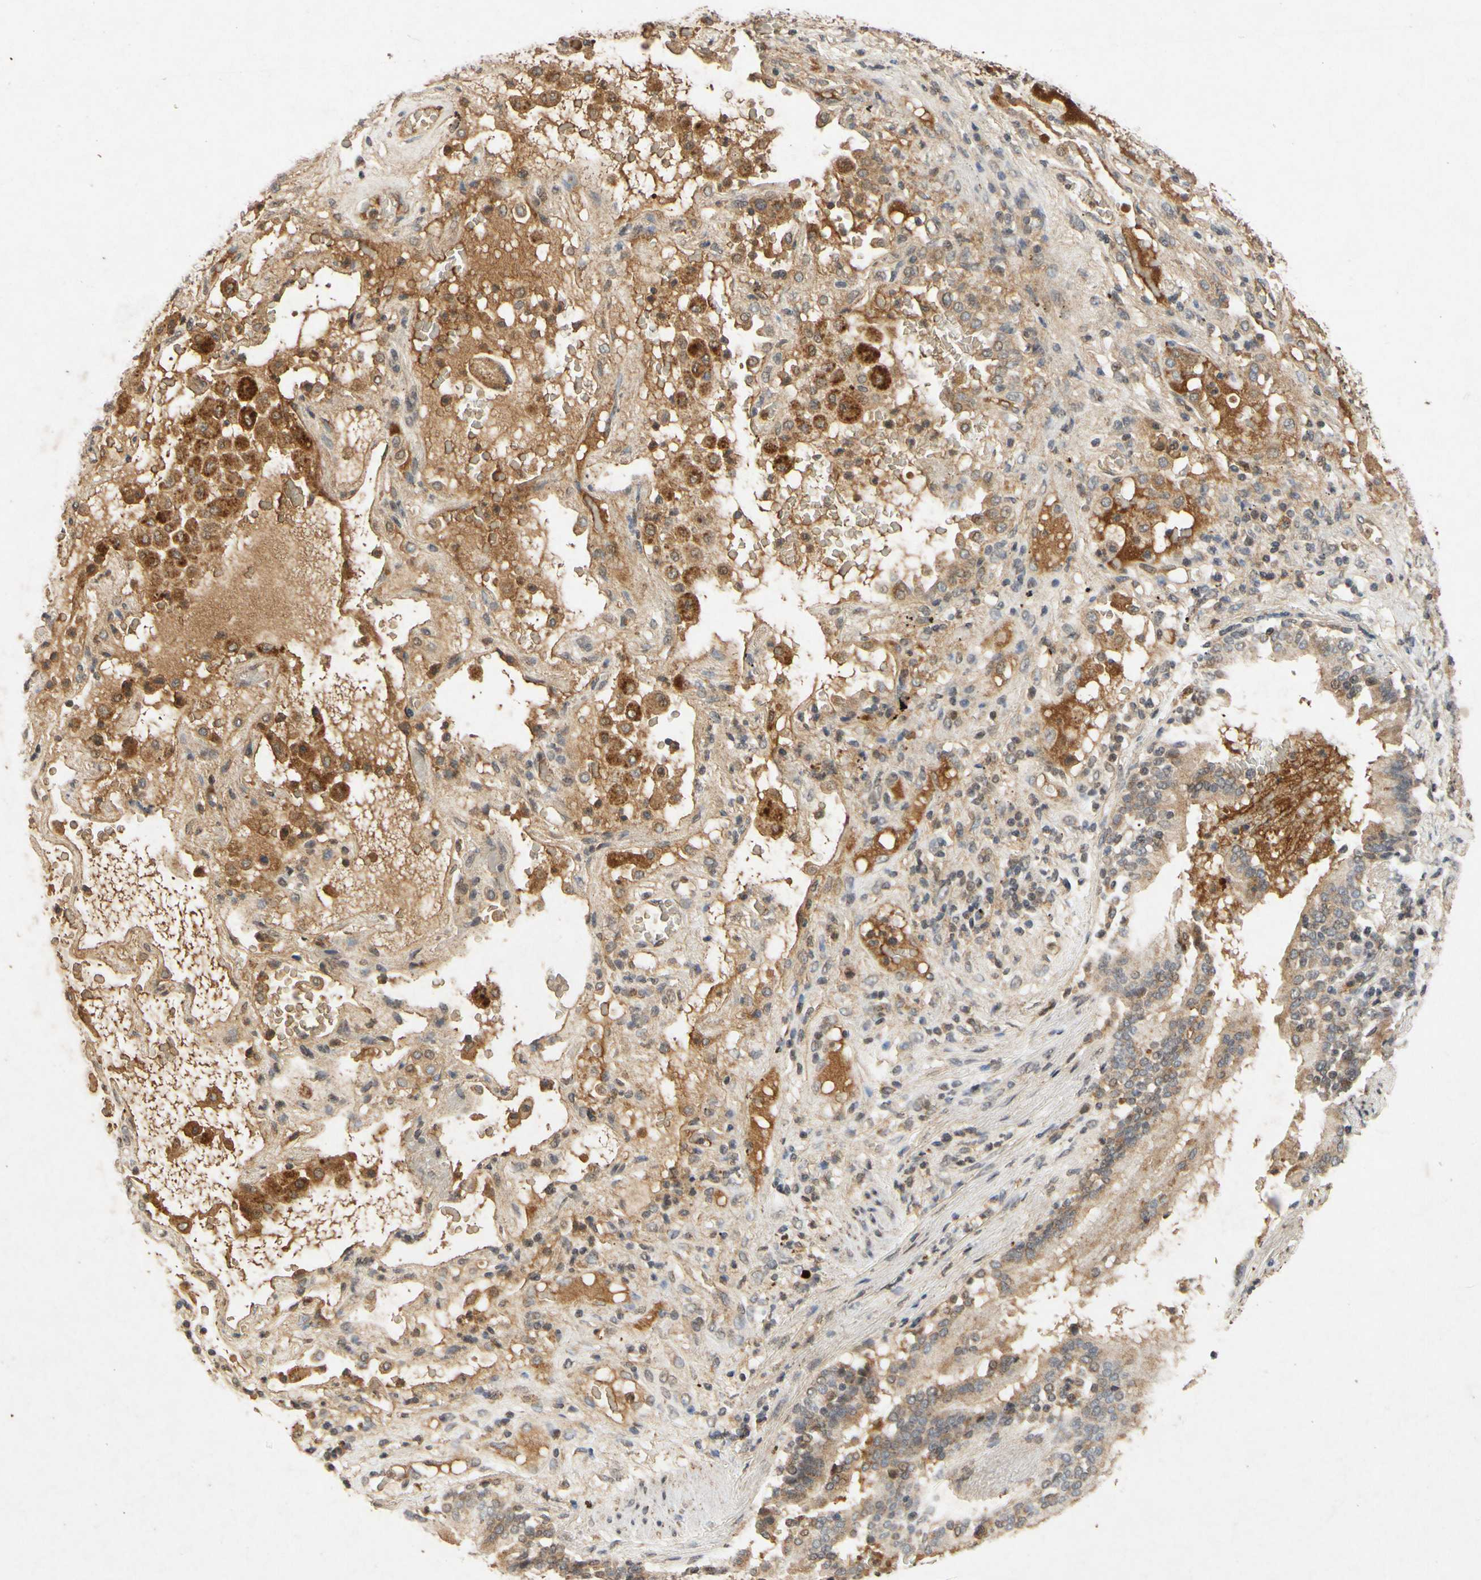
{"staining": {"intensity": "moderate", "quantity": "25%-75%", "location": "cytoplasmic/membranous"}, "tissue": "lung cancer", "cell_type": "Tumor cells", "image_type": "cancer", "snomed": [{"axis": "morphology", "description": "Squamous cell carcinoma, NOS"}, {"axis": "topography", "description": "Lung"}], "caption": "Tumor cells display medium levels of moderate cytoplasmic/membranous positivity in about 25%-75% of cells in human lung squamous cell carcinoma. The protein of interest is shown in brown color, while the nuclei are stained blue.", "gene": "CP", "patient": {"sex": "male", "age": 57}}